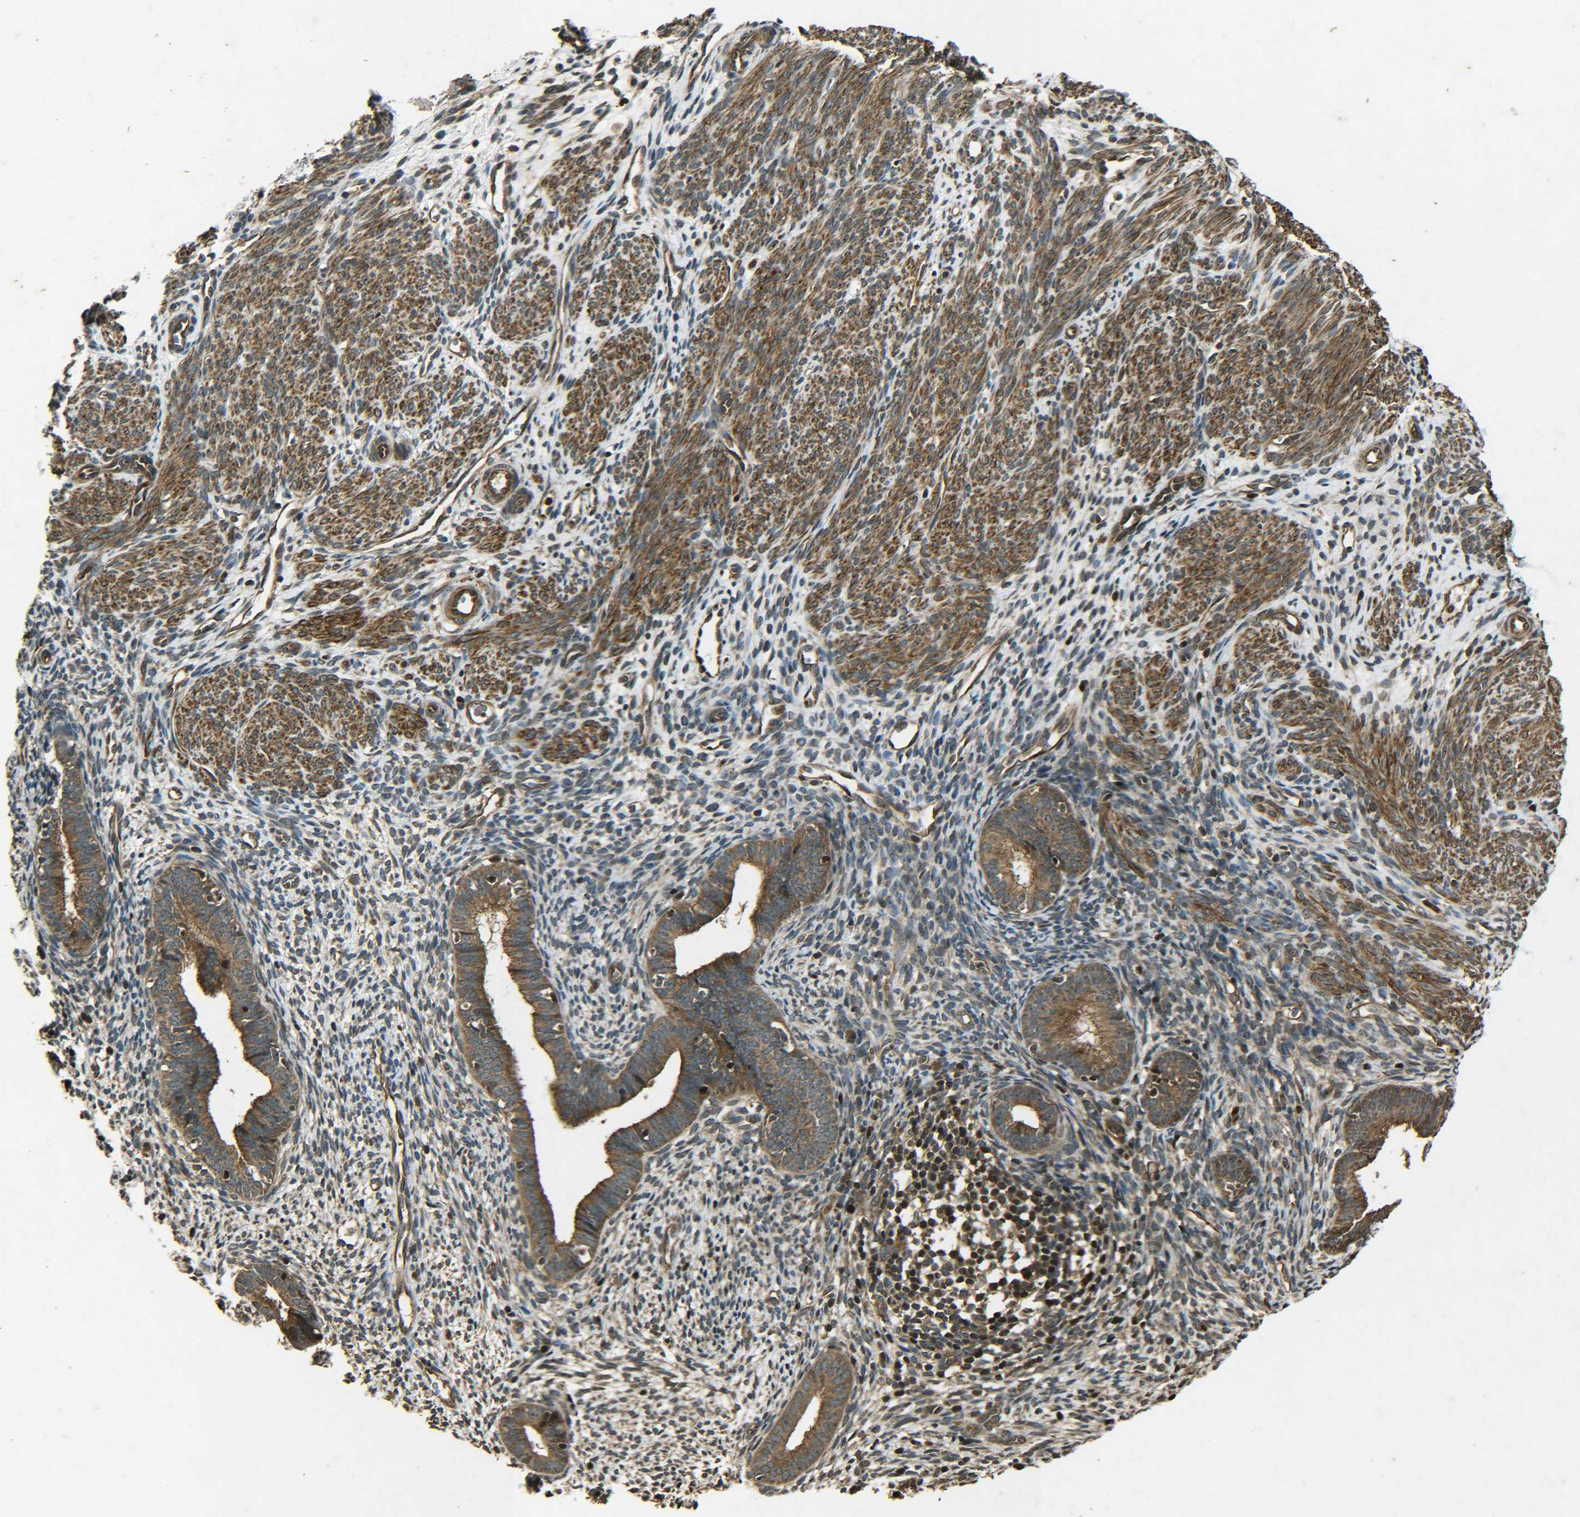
{"staining": {"intensity": "weak", "quantity": "25%-75%", "location": "cytoplasmic/membranous"}, "tissue": "endometrium", "cell_type": "Cells in endometrial stroma", "image_type": "normal", "snomed": [{"axis": "morphology", "description": "Normal tissue, NOS"}, {"axis": "morphology", "description": "Adenocarcinoma, NOS"}, {"axis": "topography", "description": "Endometrium"}, {"axis": "topography", "description": "Ovary"}], "caption": "Brown immunohistochemical staining in normal endometrium shows weak cytoplasmic/membranous staining in approximately 25%-75% of cells in endometrial stroma. Using DAB (3,3'-diaminobenzidine) (brown) and hematoxylin (blue) stains, captured at high magnification using brightfield microscopy.", "gene": "PLK2", "patient": {"sex": "female", "age": 68}}